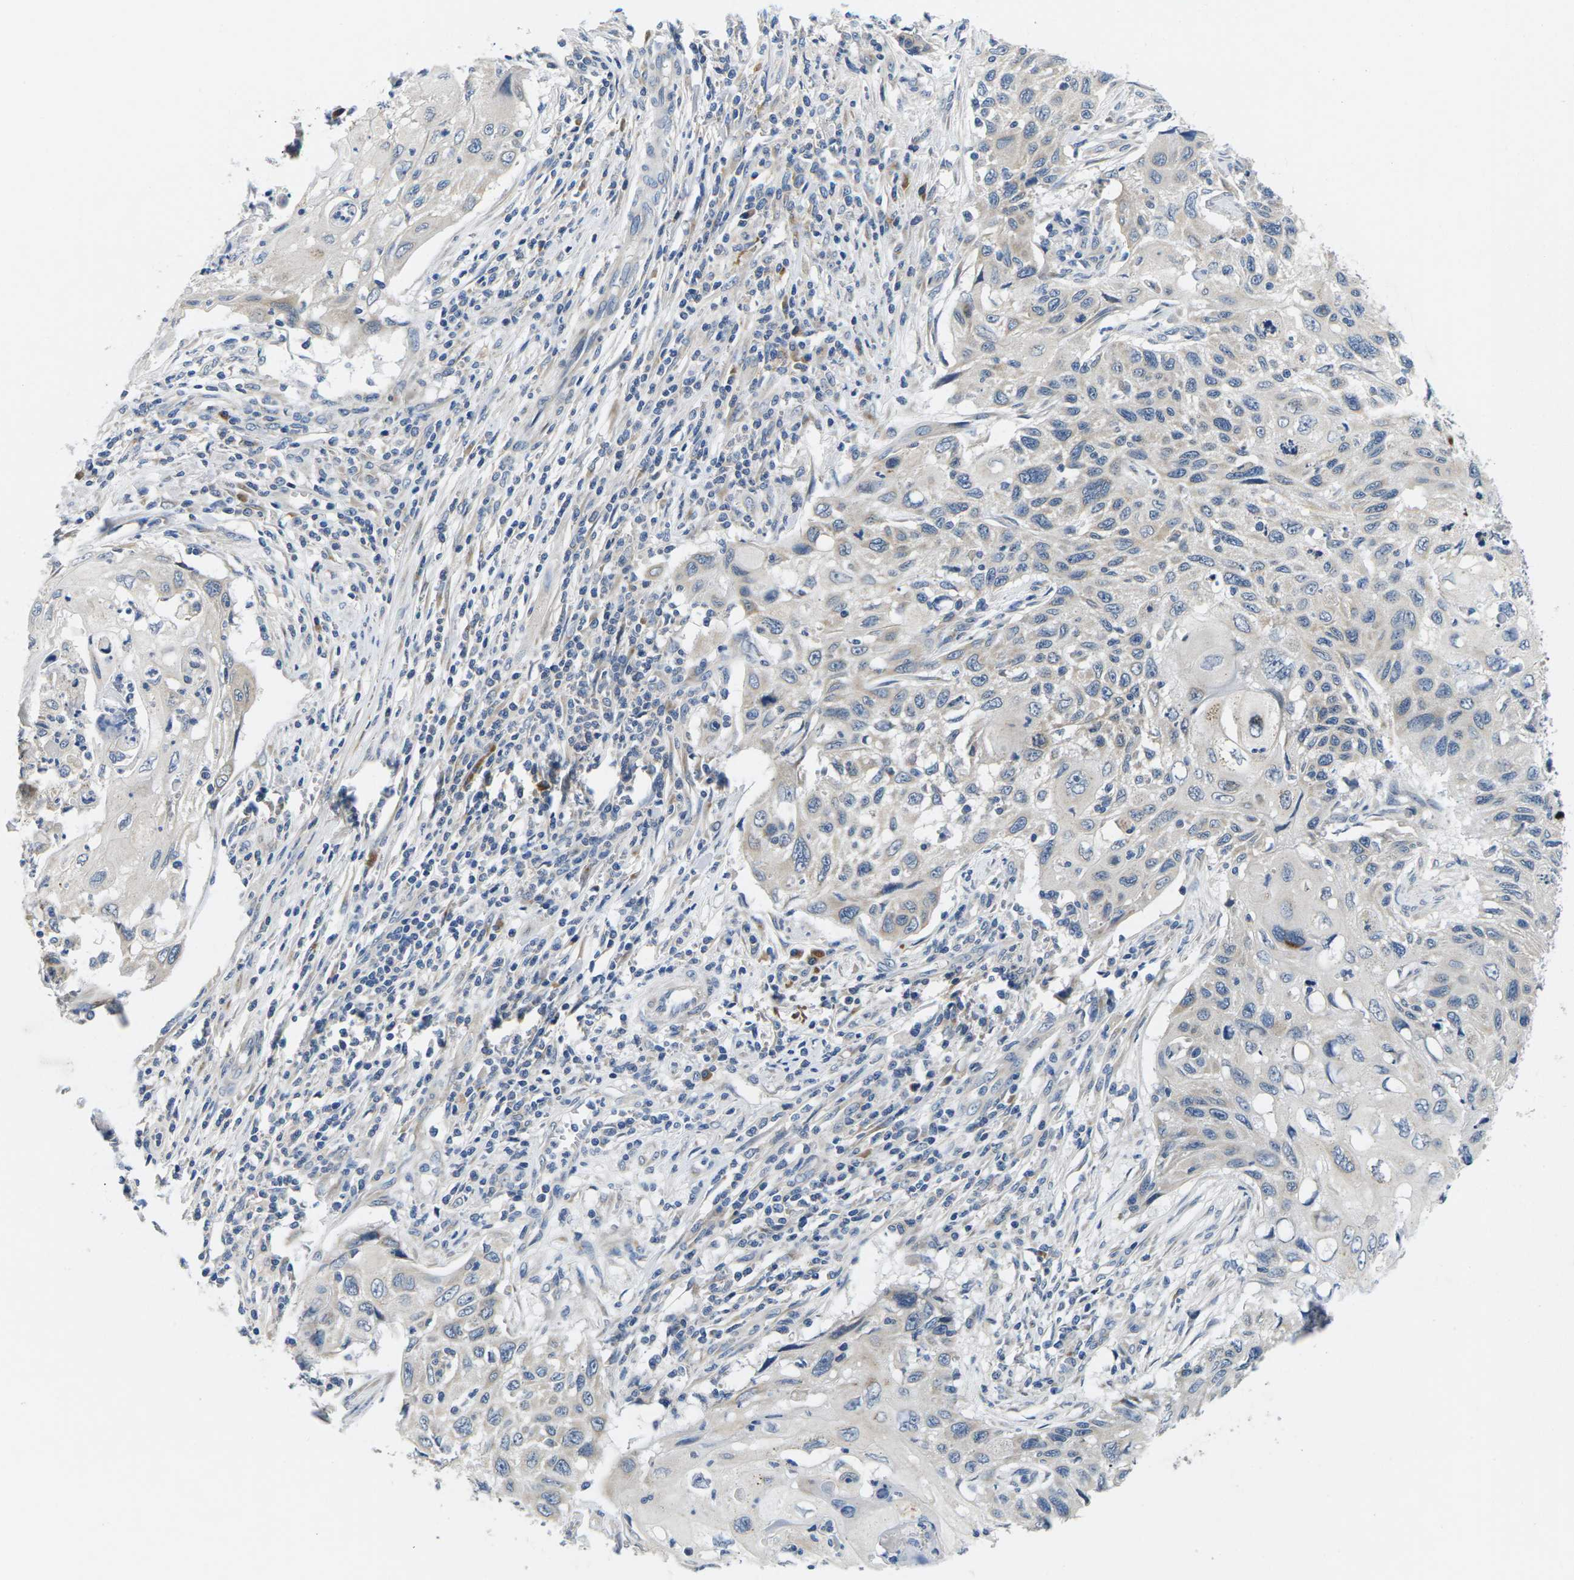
{"staining": {"intensity": "negative", "quantity": "none", "location": "none"}, "tissue": "cervical cancer", "cell_type": "Tumor cells", "image_type": "cancer", "snomed": [{"axis": "morphology", "description": "Squamous cell carcinoma, NOS"}, {"axis": "topography", "description": "Cervix"}], "caption": "Immunohistochemical staining of human cervical cancer exhibits no significant positivity in tumor cells.", "gene": "ERGIC3", "patient": {"sex": "female", "age": 70}}